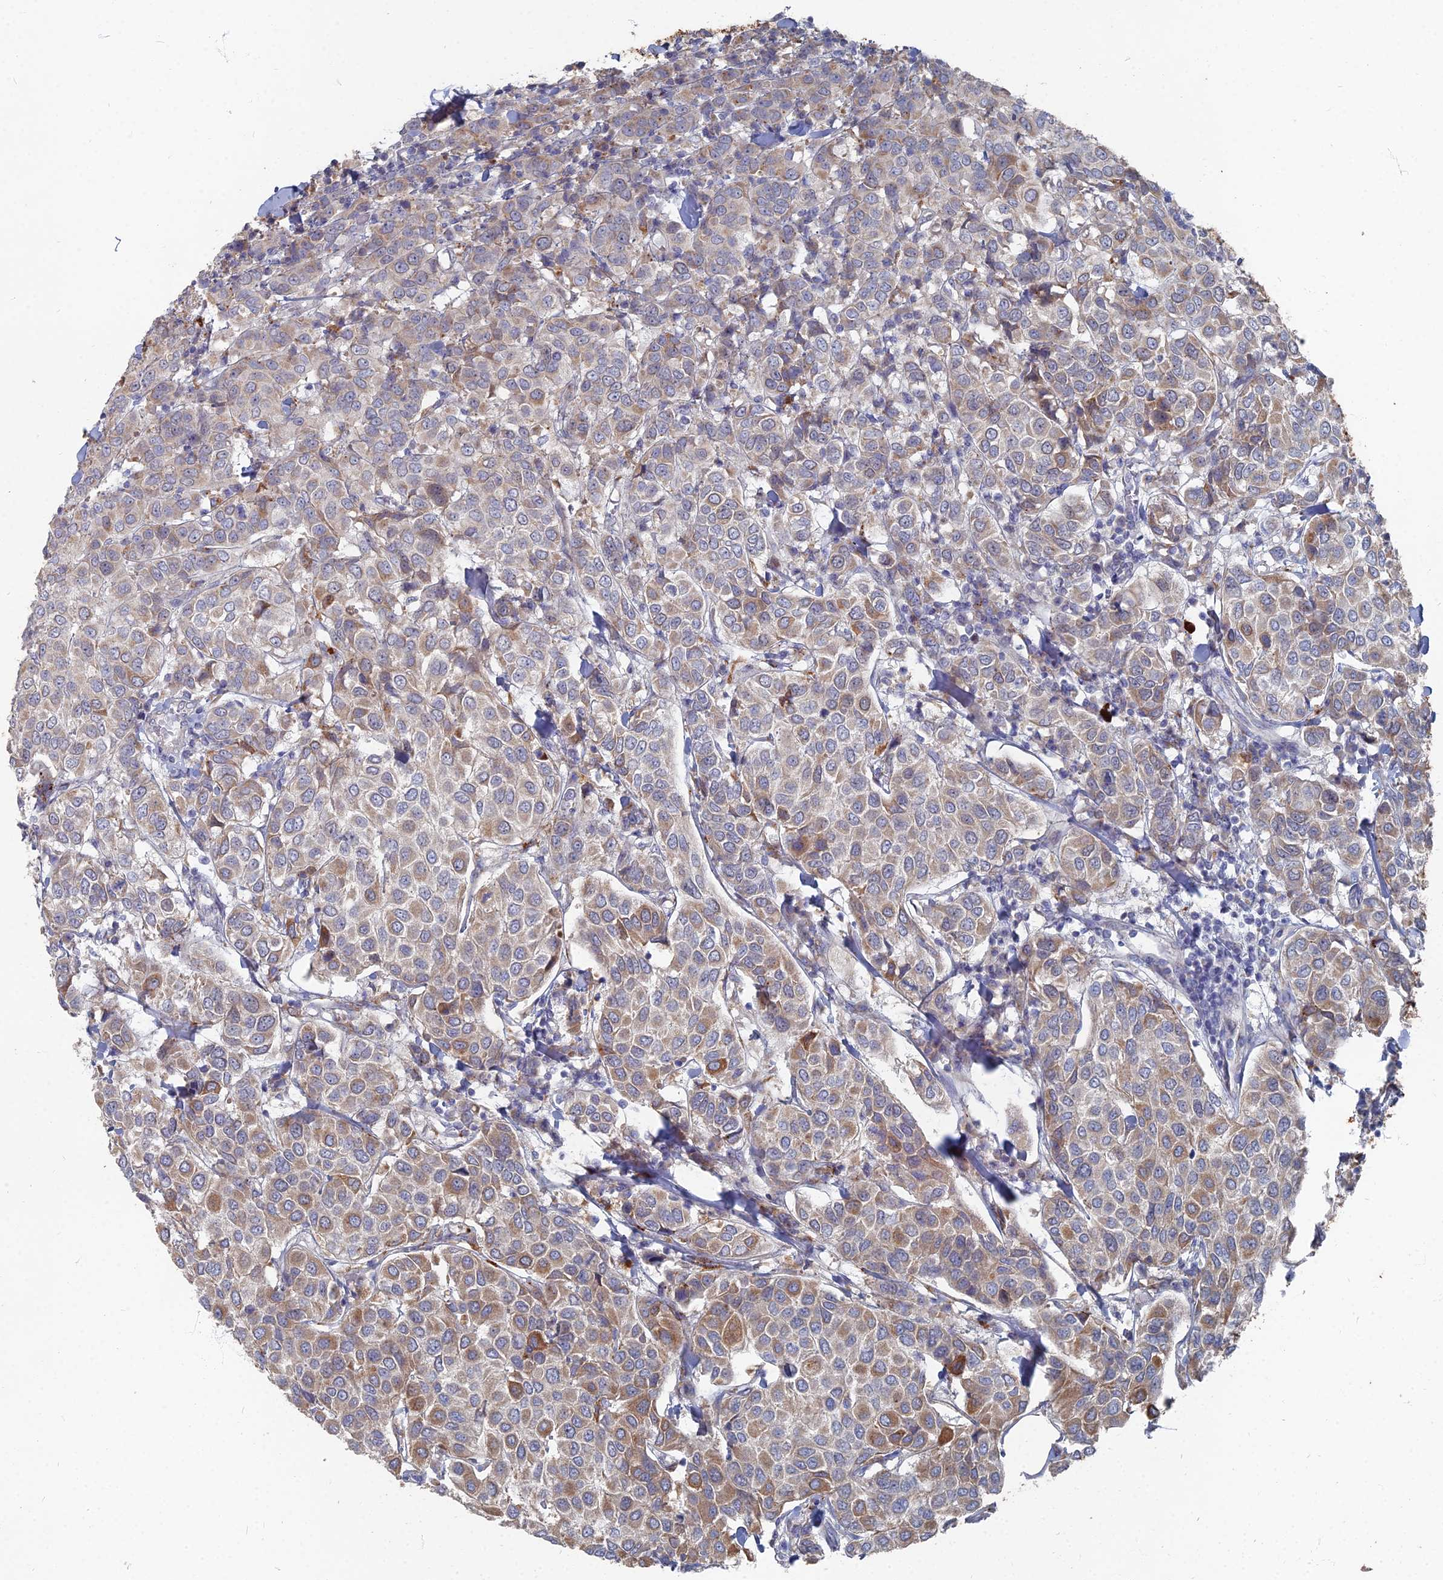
{"staining": {"intensity": "moderate", "quantity": "25%-75%", "location": "cytoplasmic/membranous"}, "tissue": "breast cancer", "cell_type": "Tumor cells", "image_type": "cancer", "snomed": [{"axis": "morphology", "description": "Duct carcinoma"}, {"axis": "topography", "description": "Breast"}], "caption": "A brown stain labels moderate cytoplasmic/membranous expression of a protein in human infiltrating ductal carcinoma (breast) tumor cells.", "gene": "TMEM128", "patient": {"sex": "female", "age": 55}}